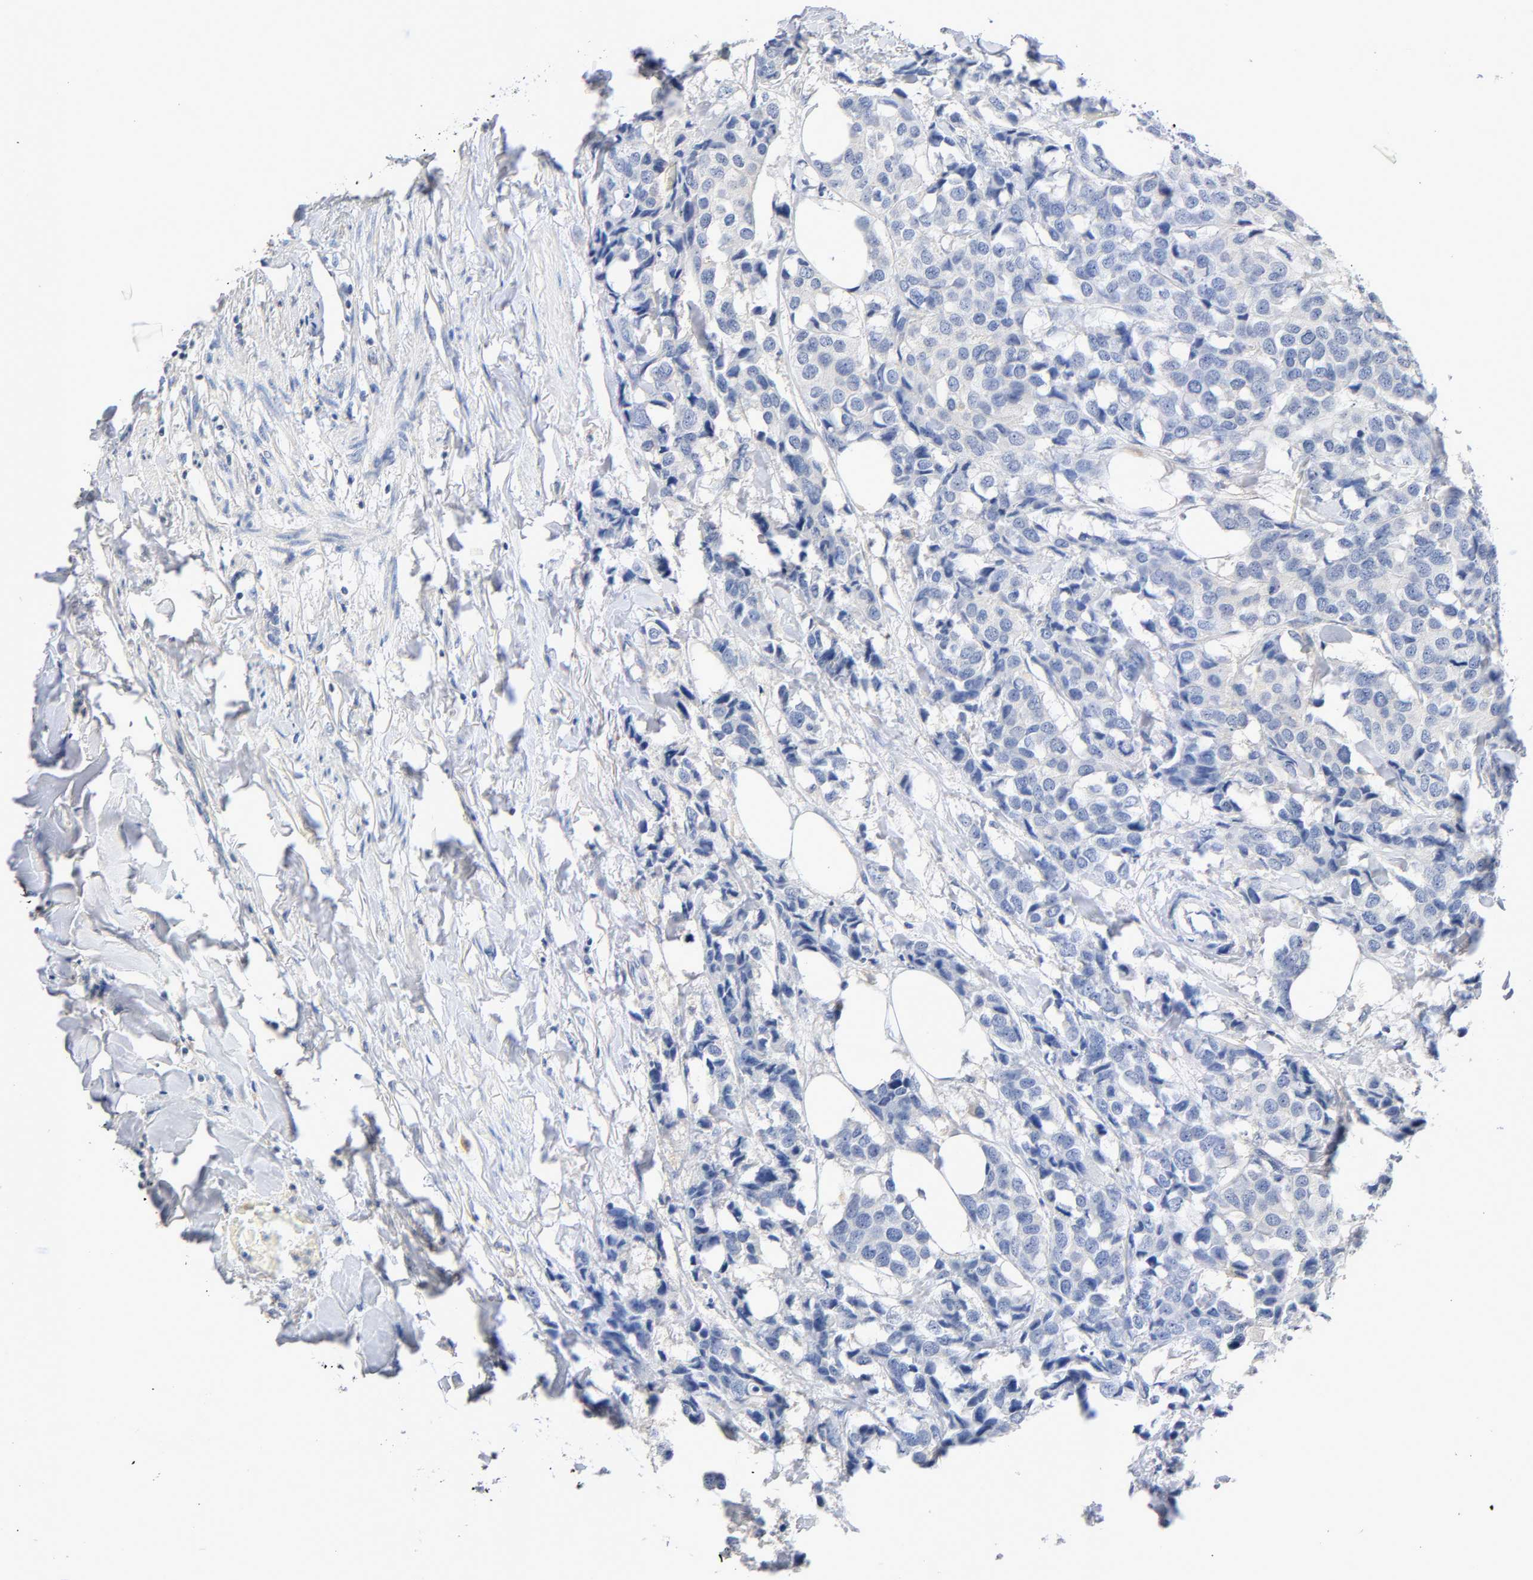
{"staining": {"intensity": "negative", "quantity": "none", "location": "none"}, "tissue": "breast cancer", "cell_type": "Tumor cells", "image_type": "cancer", "snomed": [{"axis": "morphology", "description": "Duct carcinoma"}, {"axis": "topography", "description": "Breast"}], "caption": "The photomicrograph reveals no significant expression in tumor cells of breast cancer (intraductal carcinoma). (DAB (3,3'-diaminobenzidine) IHC, high magnification).", "gene": "MALT1", "patient": {"sex": "female", "age": 80}}